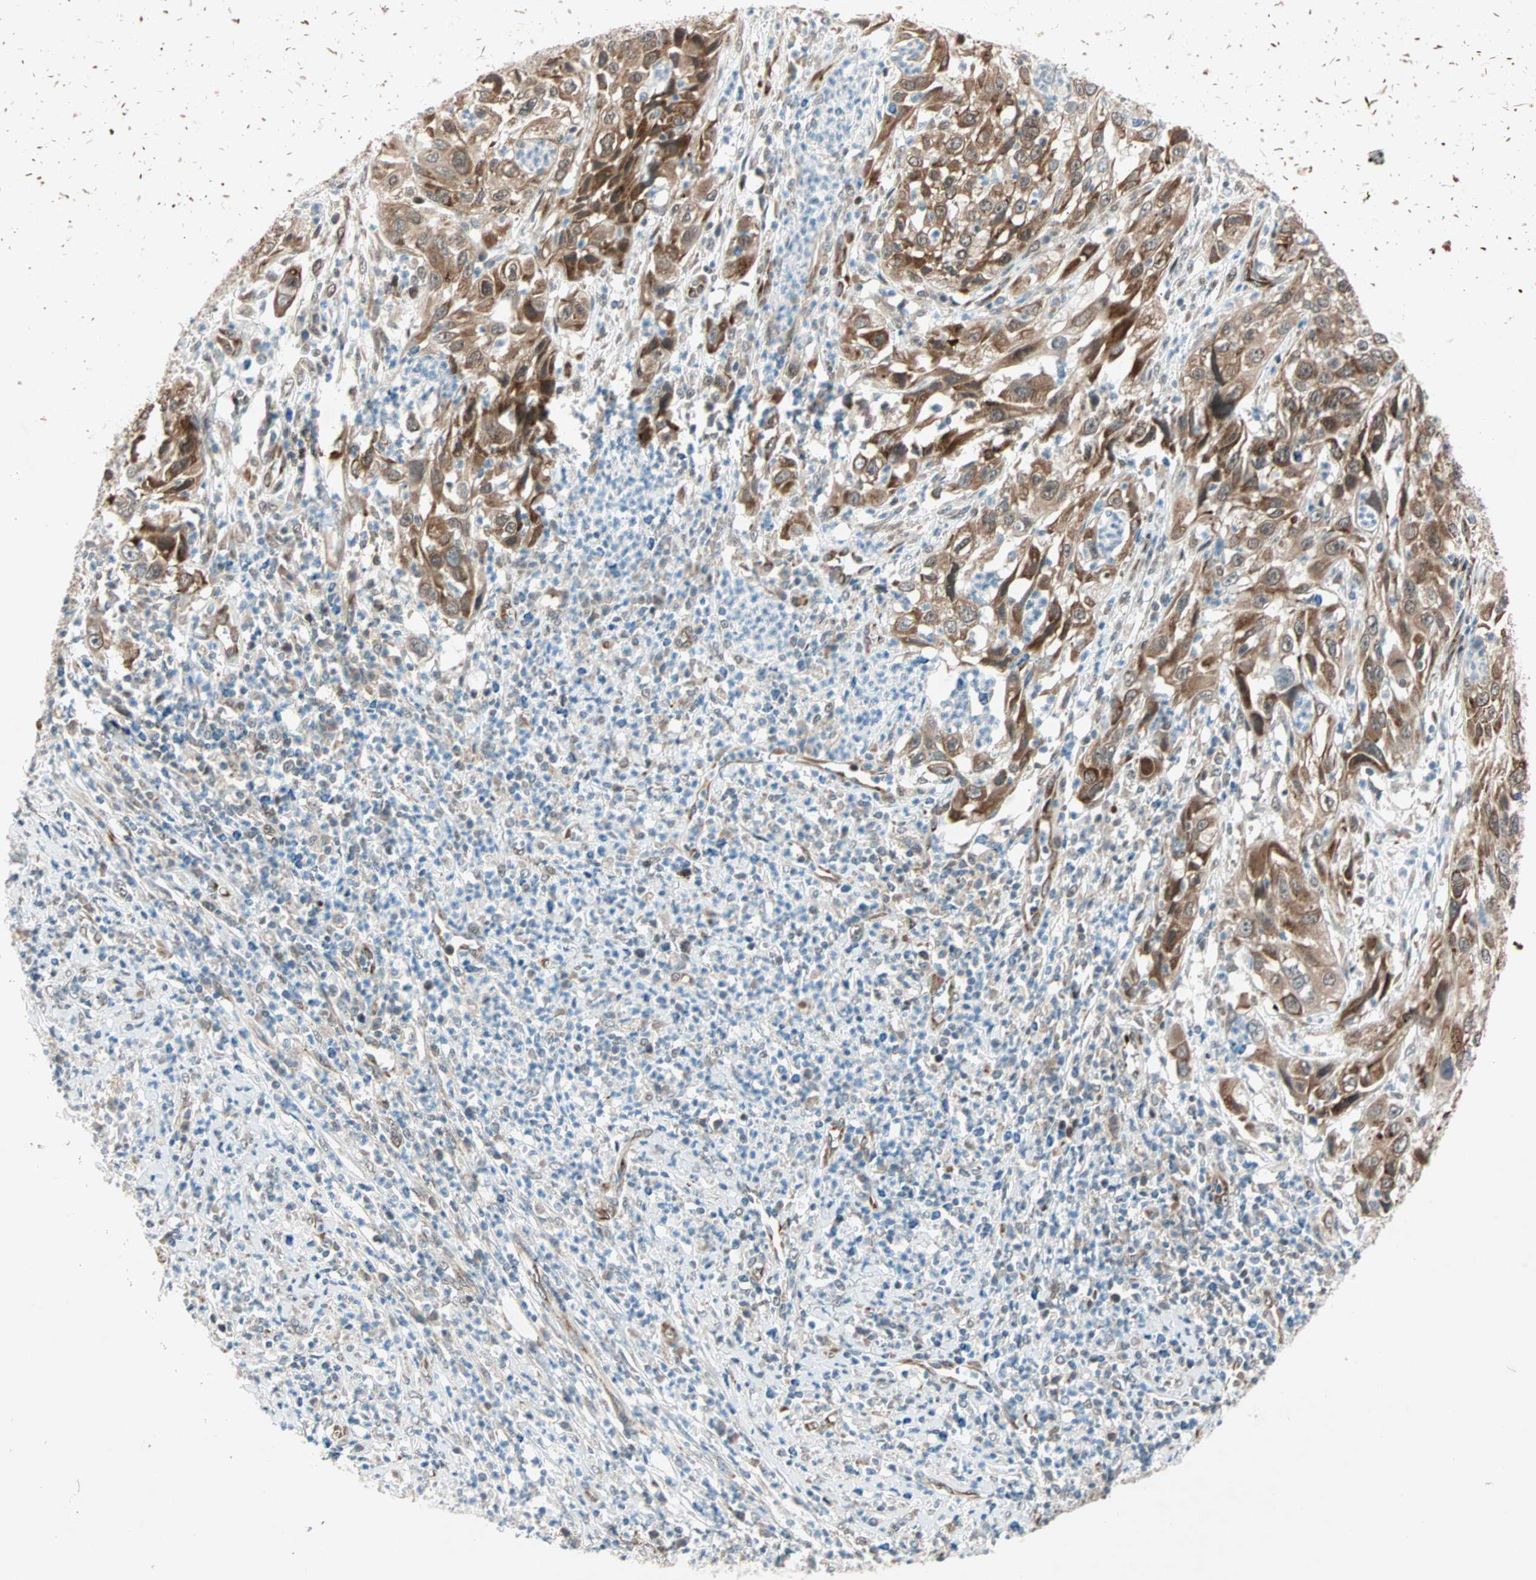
{"staining": {"intensity": "moderate", "quantity": ">75%", "location": "cytoplasmic/membranous,nuclear"}, "tissue": "cervical cancer", "cell_type": "Tumor cells", "image_type": "cancer", "snomed": [{"axis": "morphology", "description": "Squamous cell carcinoma, NOS"}, {"axis": "topography", "description": "Cervix"}], "caption": "High-magnification brightfield microscopy of cervical cancer (squamous cell carcinoma) stained with DAB (3,3'-diaminobenzidine) (brown) and counterstained with hematoxylin (blue). tumor cells exhibit moderate cytoplasmic/membranous and nuclear positivity is identified in about>75% of cells. The staining was performed using DAB to visualize the protein expression in brown, while the nuclei were stained in blue with hematoxylin (Magnification: 20x).", "gene": "ZNF37A", "patient": {"sex": "female", "age": 32}}